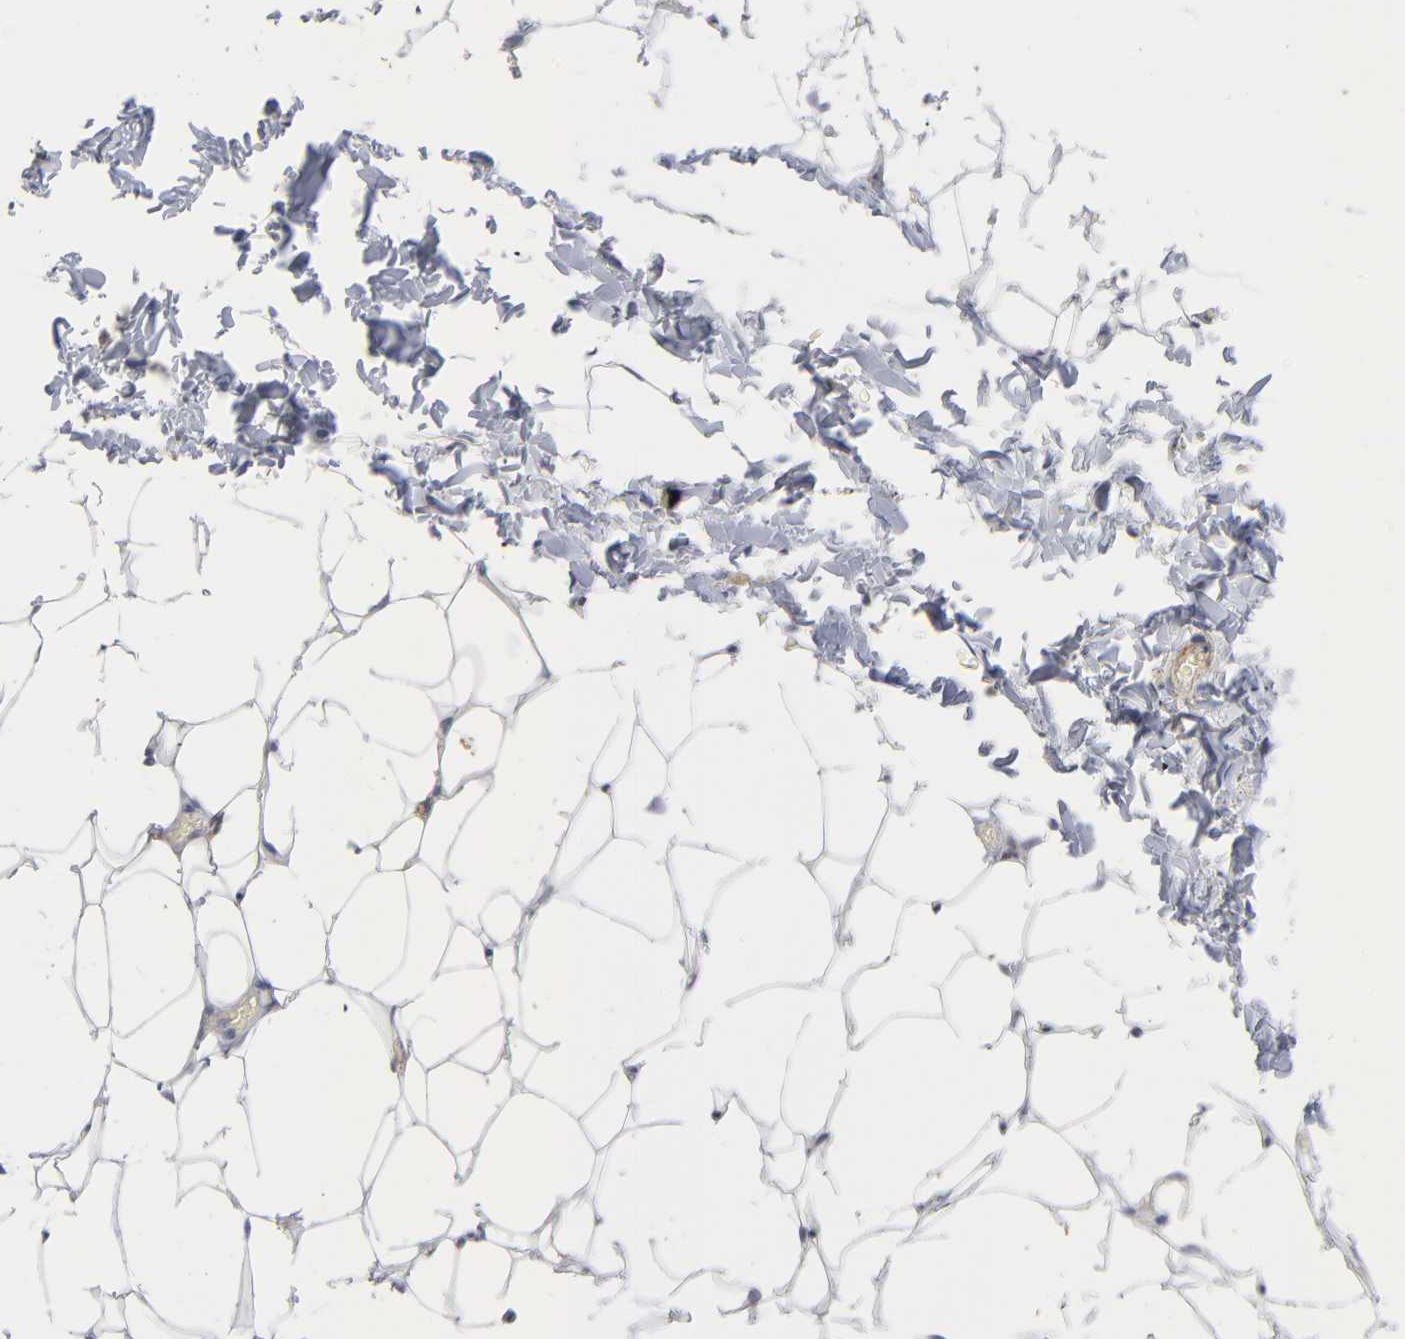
{"staining": {"intensity": "negative", "quantity": "none", "location": "none"}, "tissue": "adipose tissue", "cell_type": "Adipocytes", "image_type": "normal", "snomed": [{"axis": "morphology", "description": "Normal tissue, NOS"}, {"axis": "topography", "description": "Soft tissue"}], "caption": "High power microscopy image of an immunohistochemistry (IHC) photomicrograph of benign adipose tissue, revealing no significant positivity in adipocytes.", "gene": "PDLIM2", "patient": {"sex": "male", "age": 26}}